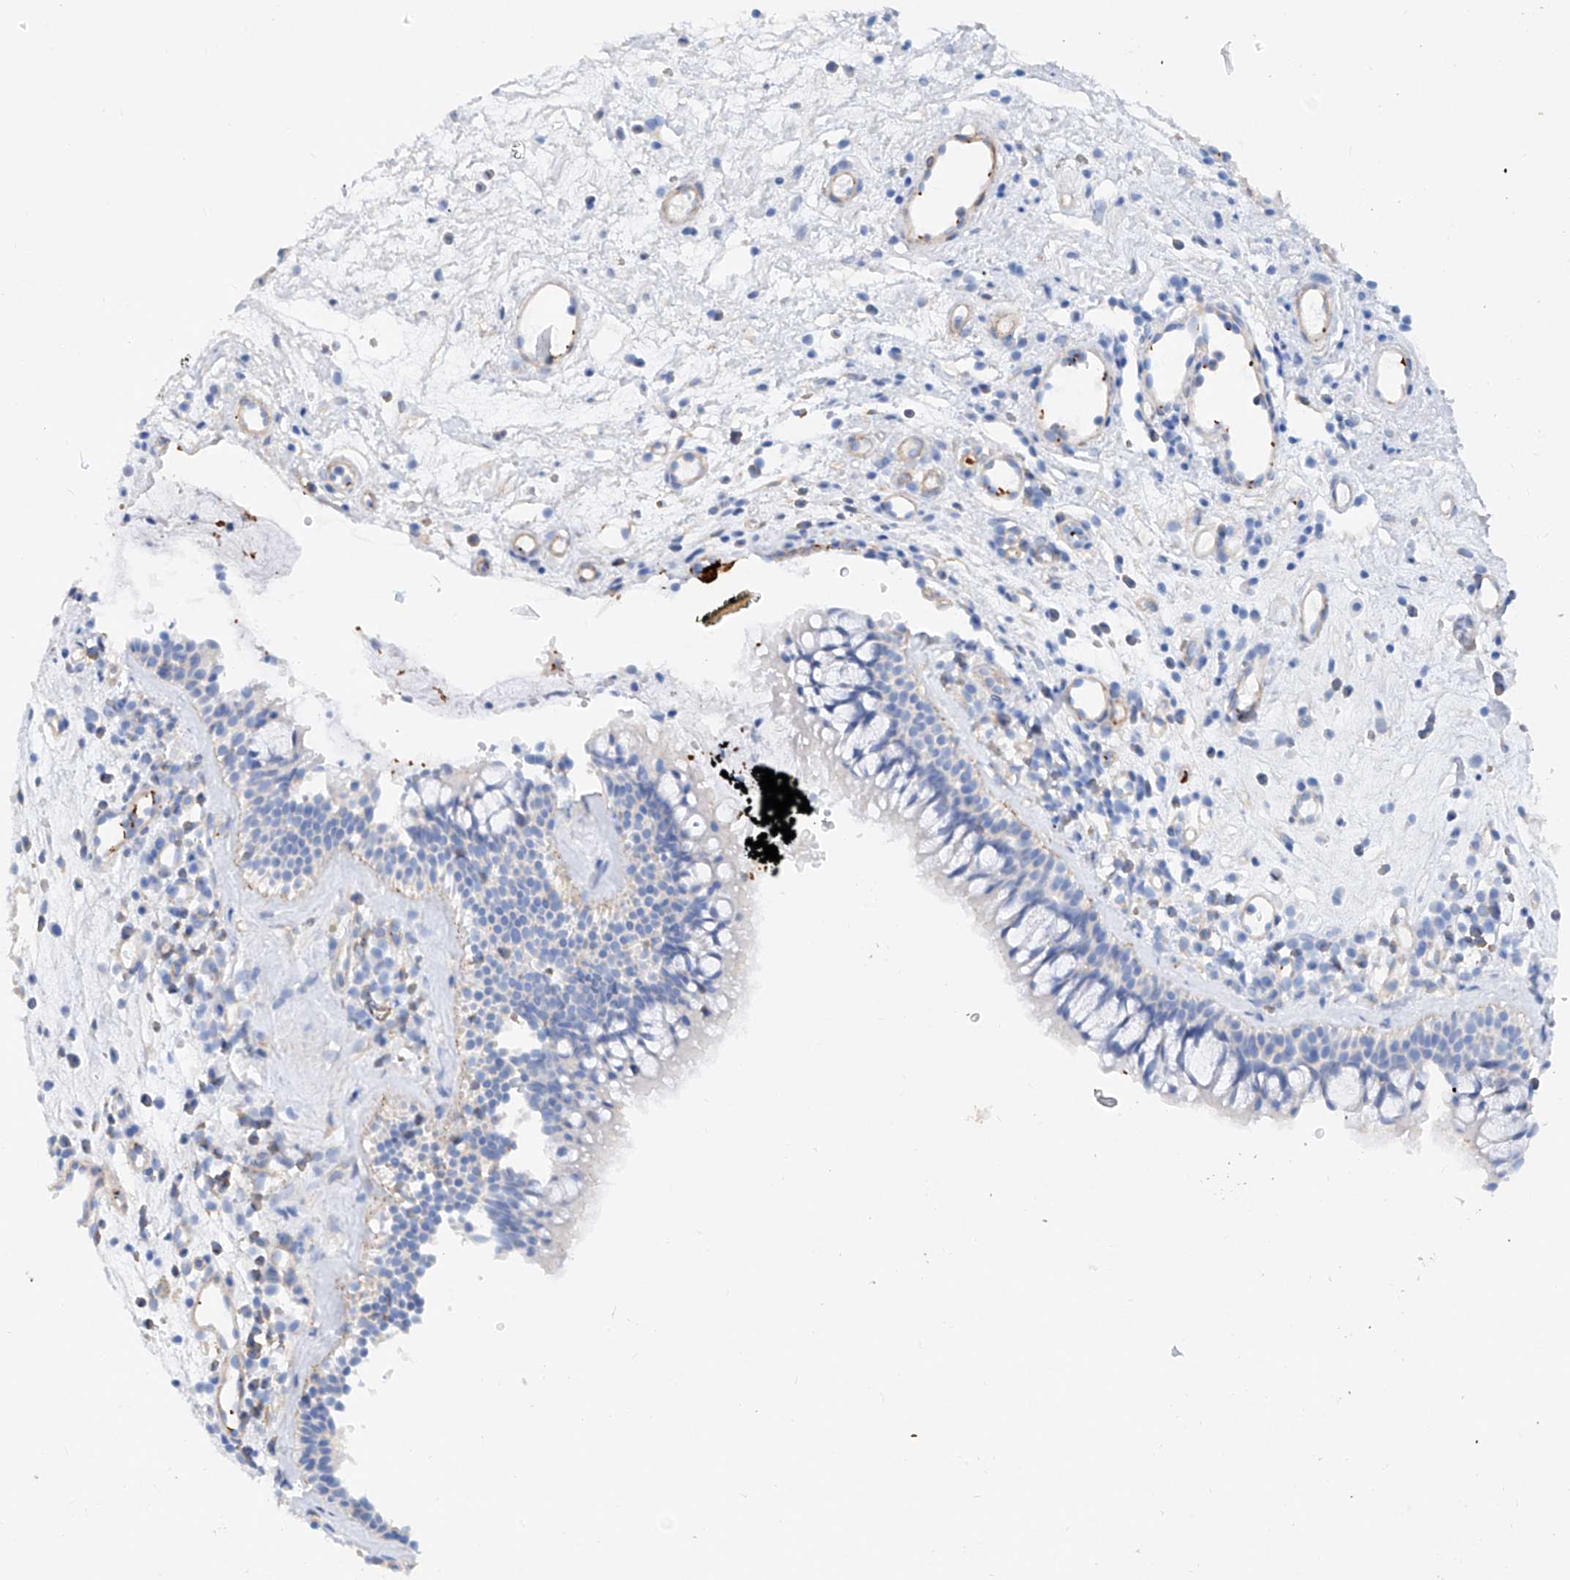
{"staining": {"intensity": "negative", "quantity": "none", "location": "none"}, "tissue": "nasopharynx", "cell_type": "Respiratory epithelial cells", "image_type": "normal", "snomed": [{"axis": "morphology", "description": "Normal tissue, NOS"}, {"axis": "morphology", "description": "Inflammation, NOS"}, {"axis": "morphology", "description": "Malignant melanoma, Metastatic site"}, {"axis": "topography", "description": "Nasopharynx"}], "caption": "This is an IHC micrograph of unremarkable nasopharynx. There is no positivity in respiratory epithelial cells.", "gene": "TAS2R60", "patient": {"sex": "male", "age": 70}}